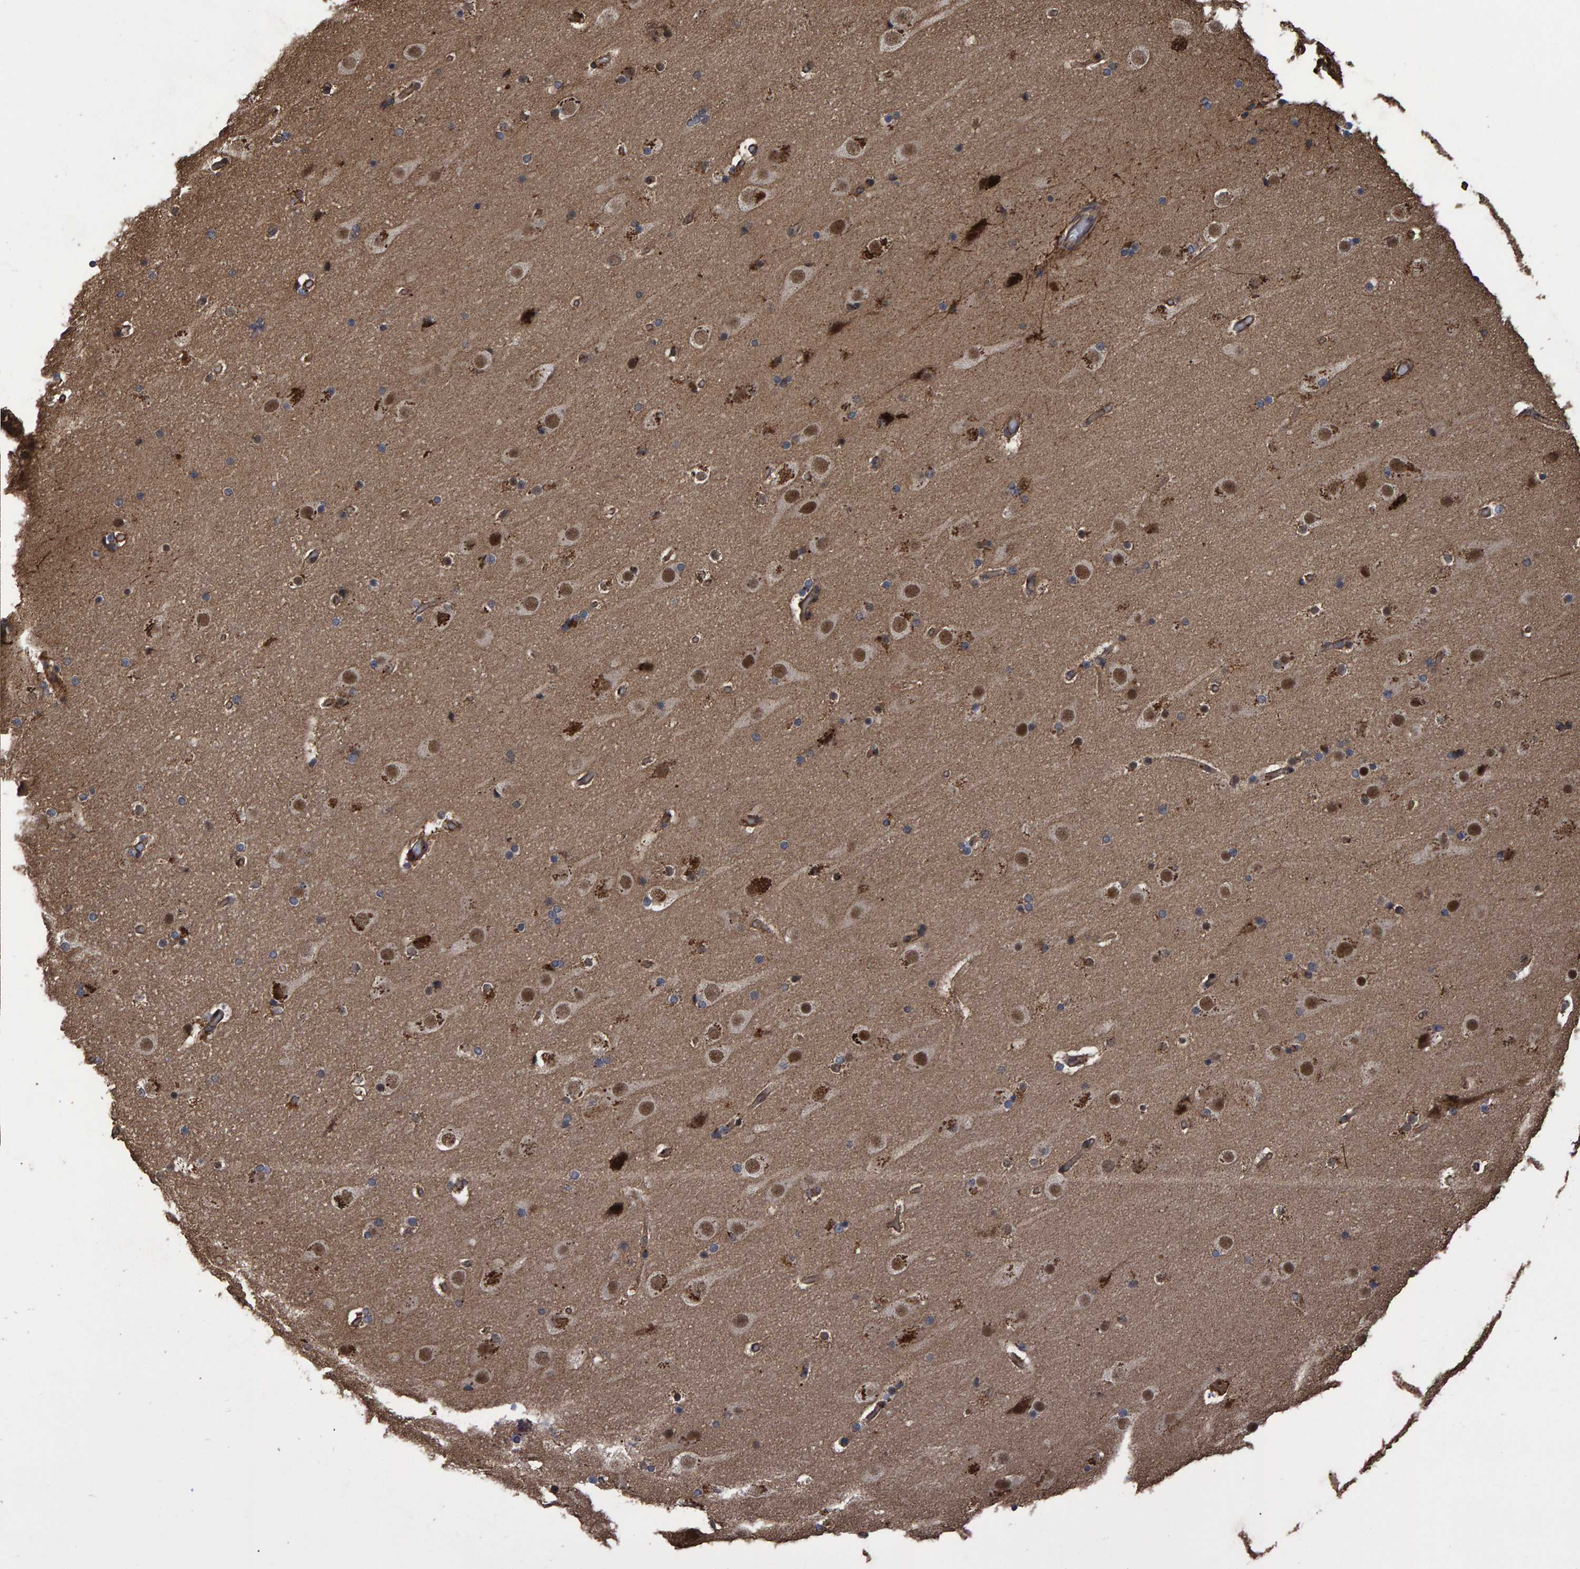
{"staining": {"intensity": "moderate", "quantity": ">75%", "location": "cytoplasmic/membranous"}, "tissue": "cerebral cortex", "cell_type": "Endothelial cells", "image_type": "normal", "snomed": [{"axis": "morphology", "description": "Normal tissue, NOS"}, {"axis": "topography", "description": "Cerebral cortex"}], "caption": "A brown stain labels moderate cytoplasmic/membranous expression of a protein in endothelial cells of normal cerebral cortex. (DAB IHC with brightfield microscopy, high magnification).", "gene": "TRIM68", "patient": {"sex": "male", "age": 57}}